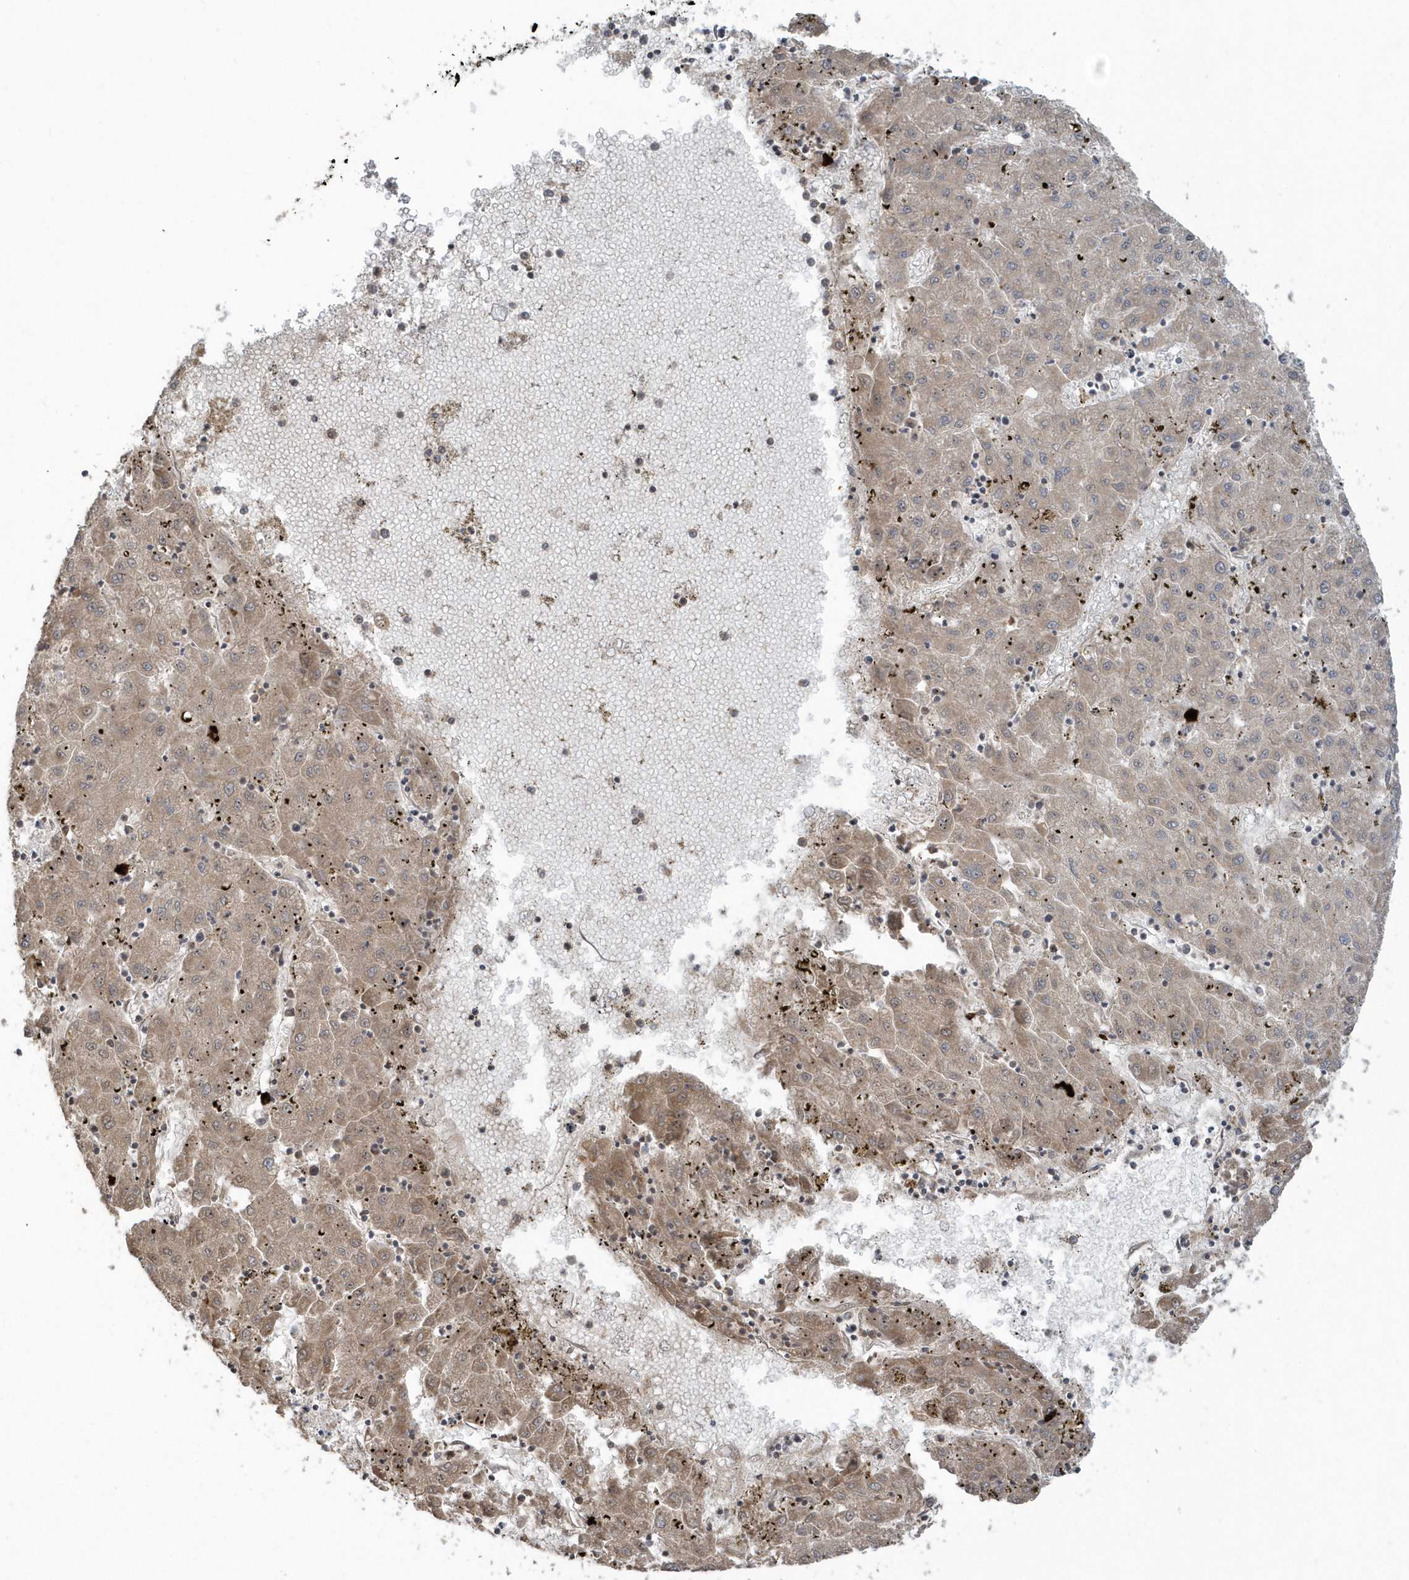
{"staining": {"intensity": "weak", "quantity": ">75%", "location": "cytoplasmic/membranous"}, "tissue": "liver cancer", "cell_type": "Tumor cells", "image_type": "cancer", "snomed": [{"axis": "morphology", "description": "Carcinoma, Hepatocellular, NOS"}, {"axis": "topography", "description": "Liver"}], "caption": "Hepatocellular carcinoma (liver) stained with a protein marker demonstrates weak staining in tumor cells.", "gene": "STIM2", "patient": {"sex": "male", "age": 72}}